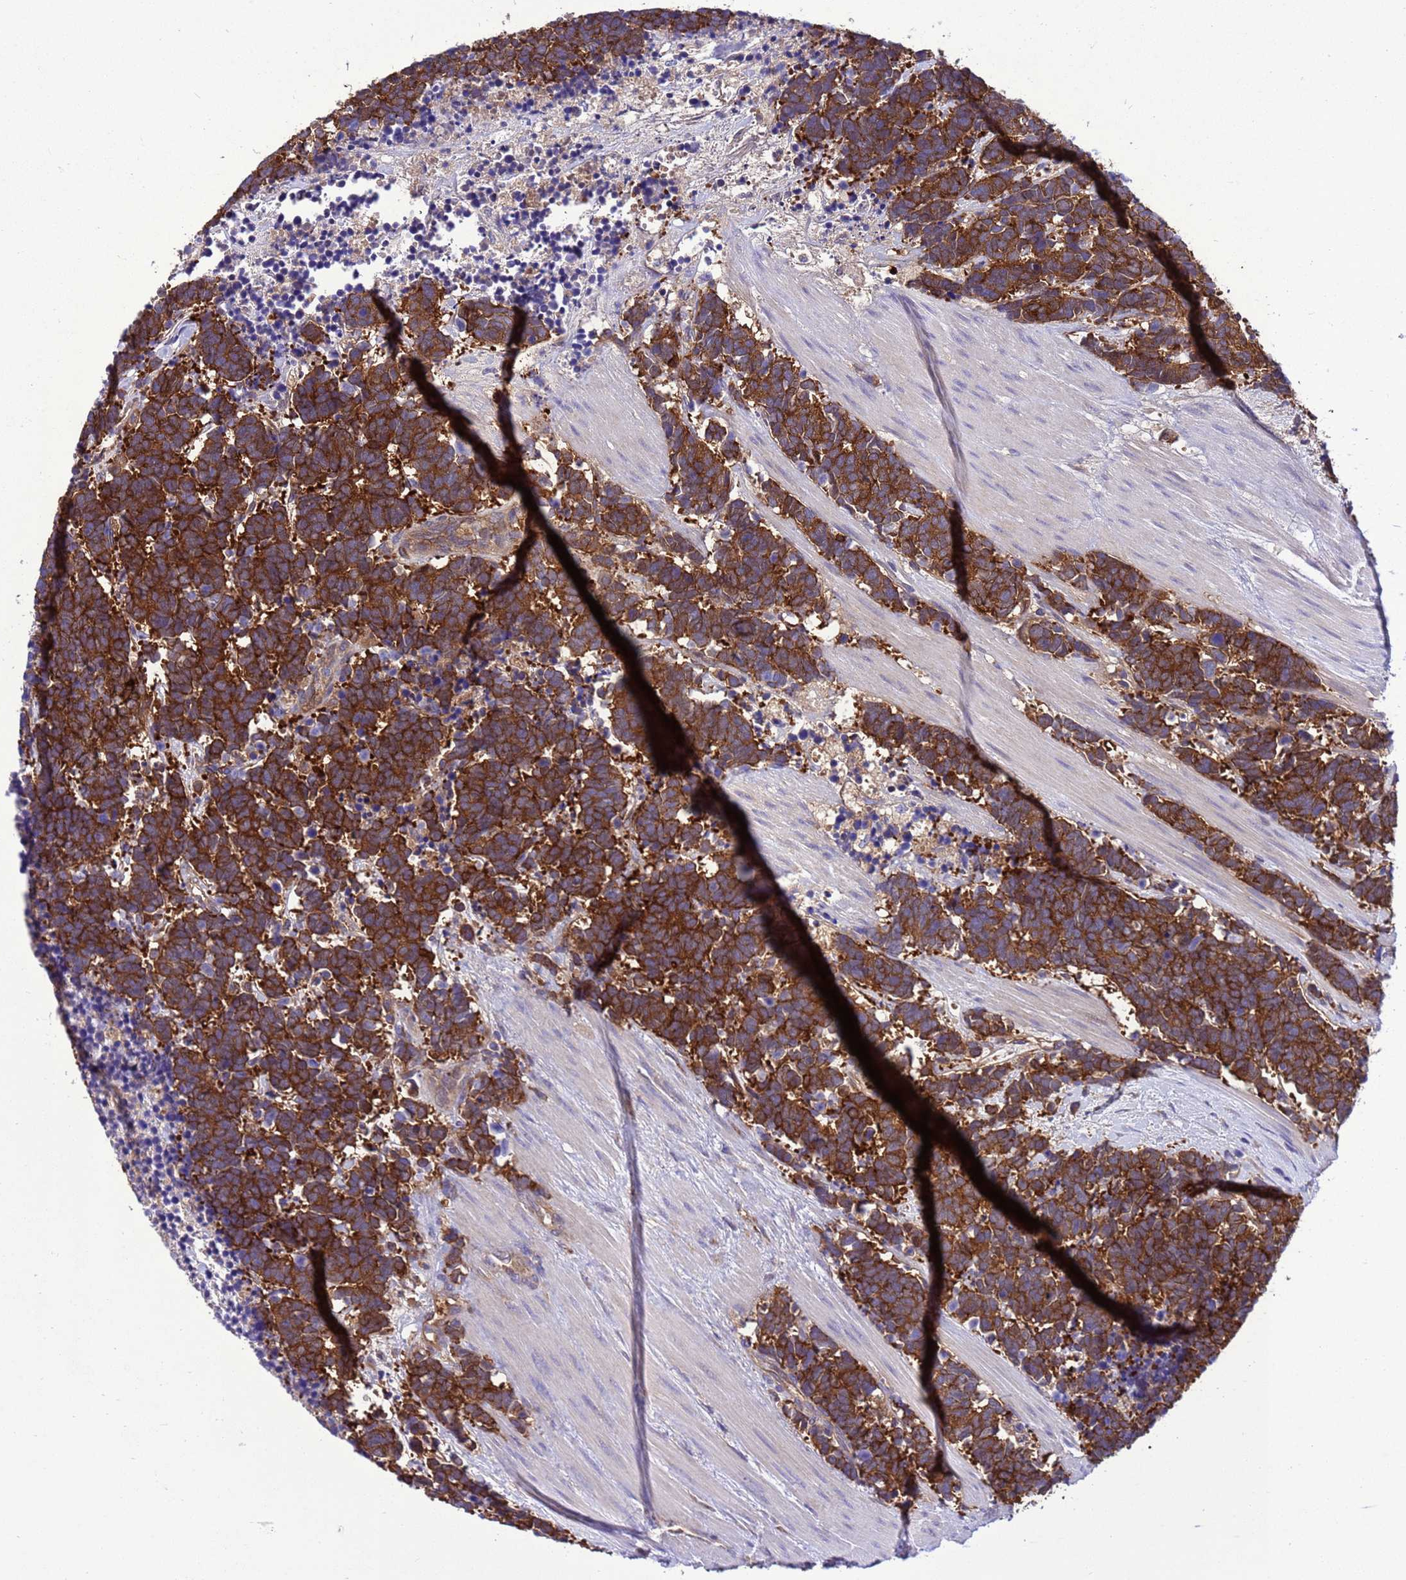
{"staining": {"intensity": "strong", "quantity": ">75%", "location": "cytoplasmic/membranous"}, "tissue": "carcinoid", "cell_type": "Tumor cells", "image_type": "cancer", "snomed": [{"axis": "morphology", "description": "Carcinoma, NOS"}, {"axis": "morphology", "description": "Carcinoid, malignant, NOS"}, {"axis": "topography", "description": "Prostate"}], "caption": "Human carcinoid stained with a protein marker shows strong staining in tumor cells.", "gene": "RABEP2", "patient": {"sex": "male", "age": 57}}